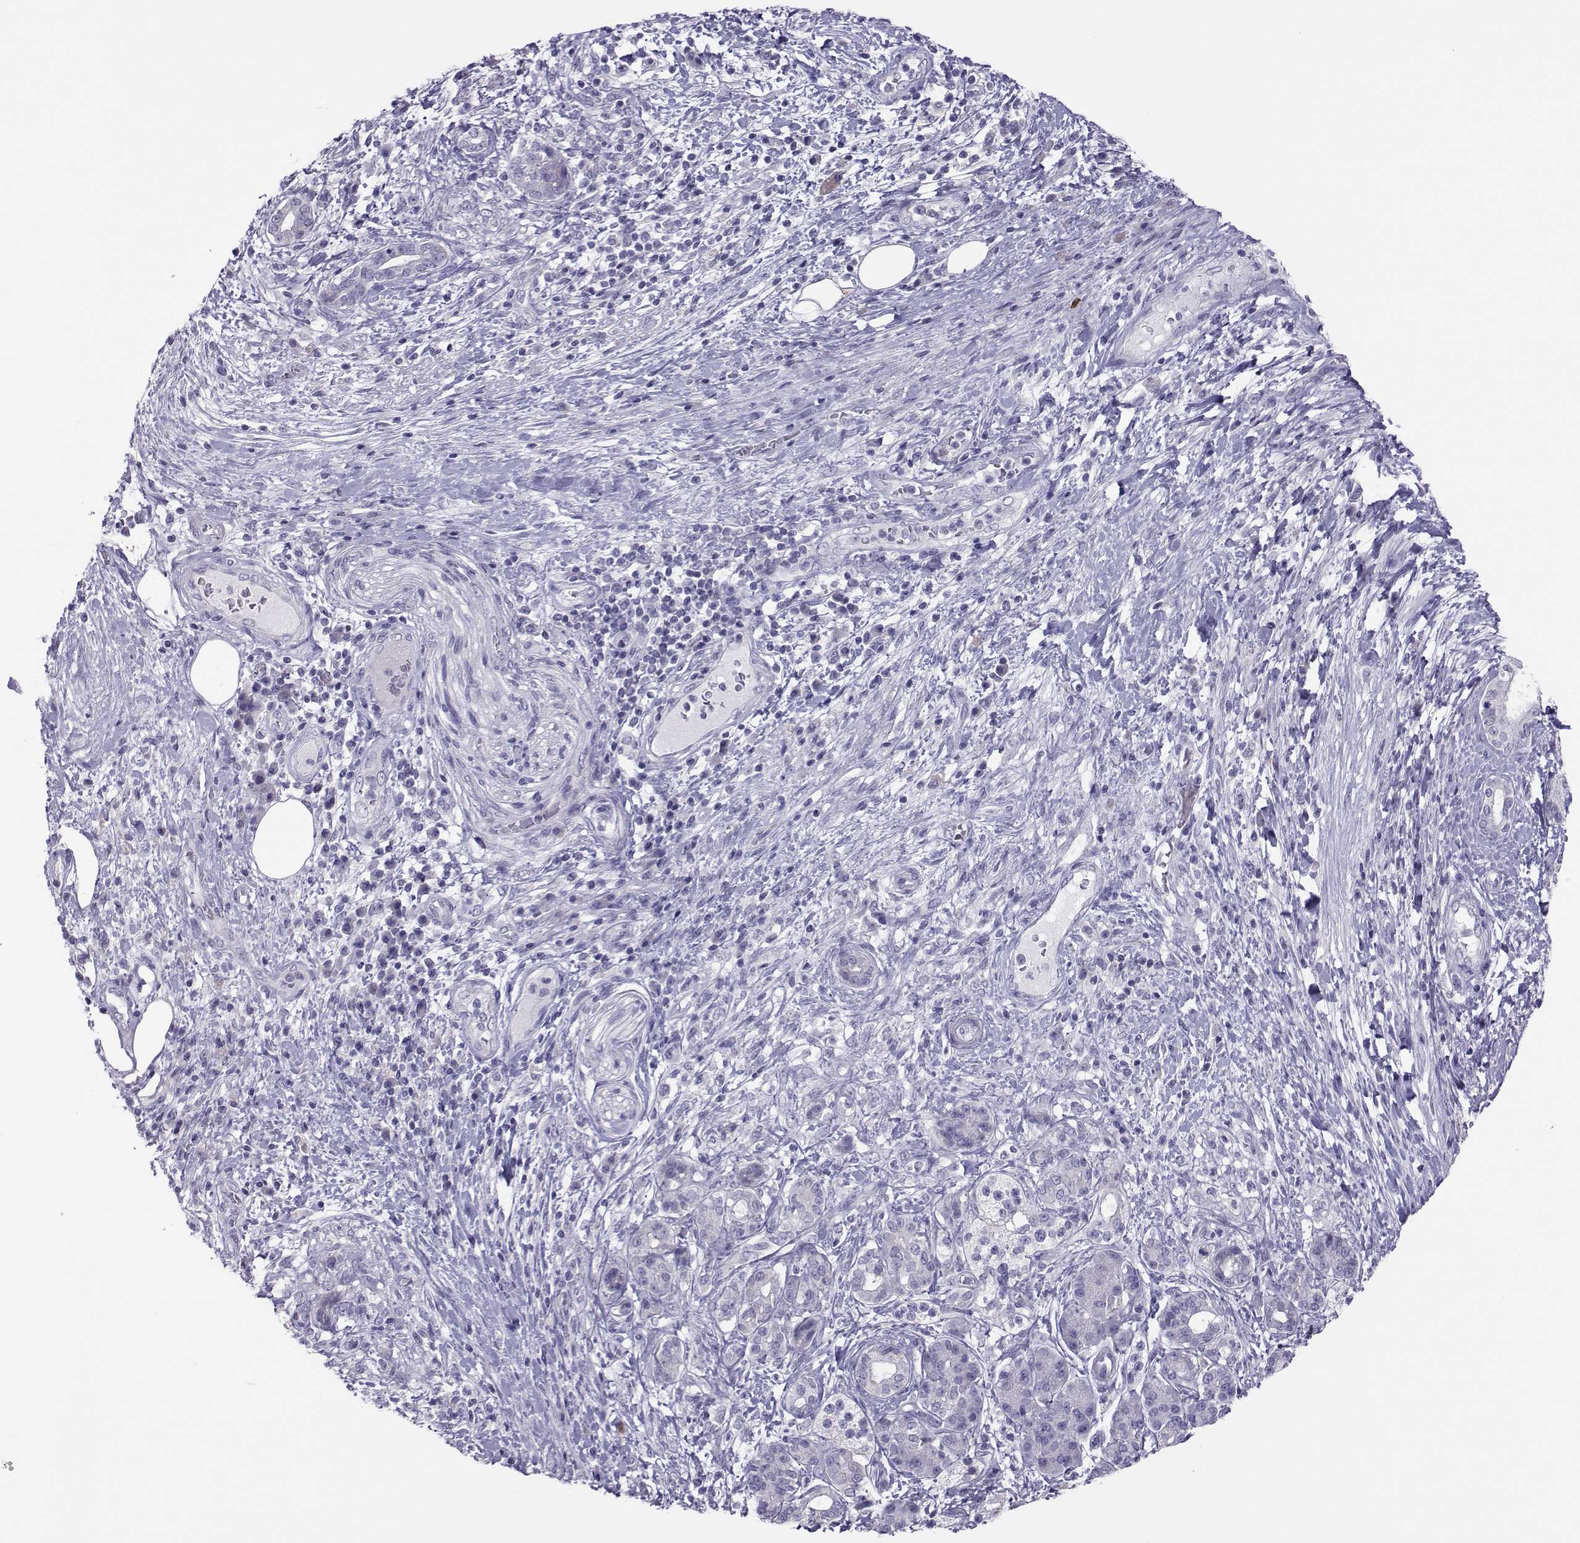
{"staining": {"intensity": "negative", "quantity": "none", "location": "none"}, "tissue": "pancreatic cancer", "cell_type": "Tumor cells", "image_type": "cancer", "snomed": [{"axis": "morphology", "description": "Adenocarcinoma, NOS"}, {"axis": "topography", "description": "Pancreas"}], "caption": "There is no significant staining in tumor cells of pancreatic cancer.", "gene": "TRPM7", "patient": {"sex": "female", "age": 73}}